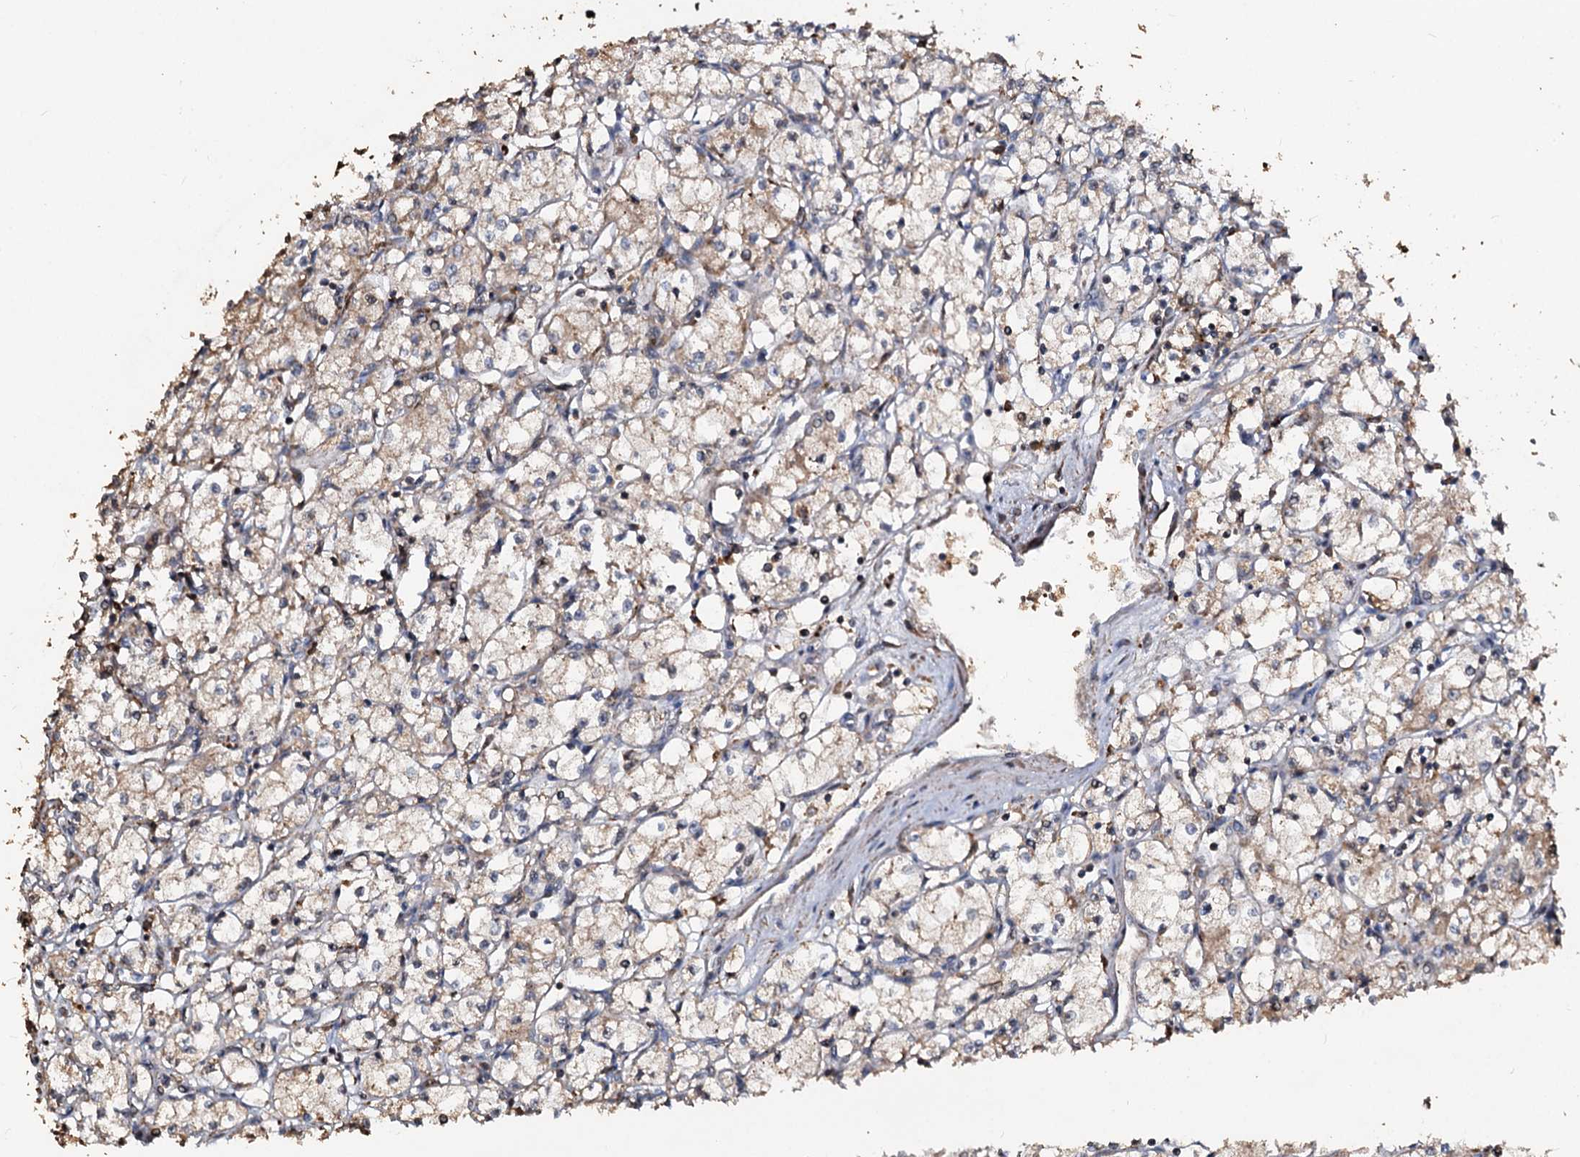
{"staining": {"intensity": "weak", "quantity": "<25%", "location": "cytoplasmic/membranous"}, "tissue": "renal cancer", "cell_type": "Tumor cells", "image_type": "cancer", "snomed": [{"axis": "morphology", "description": "Adenocarcinoma, NOS"}, {"axis": "topography", "description": "Kidney"}], "caption": "A histopathology image of human renal cancer is negative for staining in tumor cells.", "gene": "NOTCH2NLA", "patient": {"sex": "male", "age": 59}}